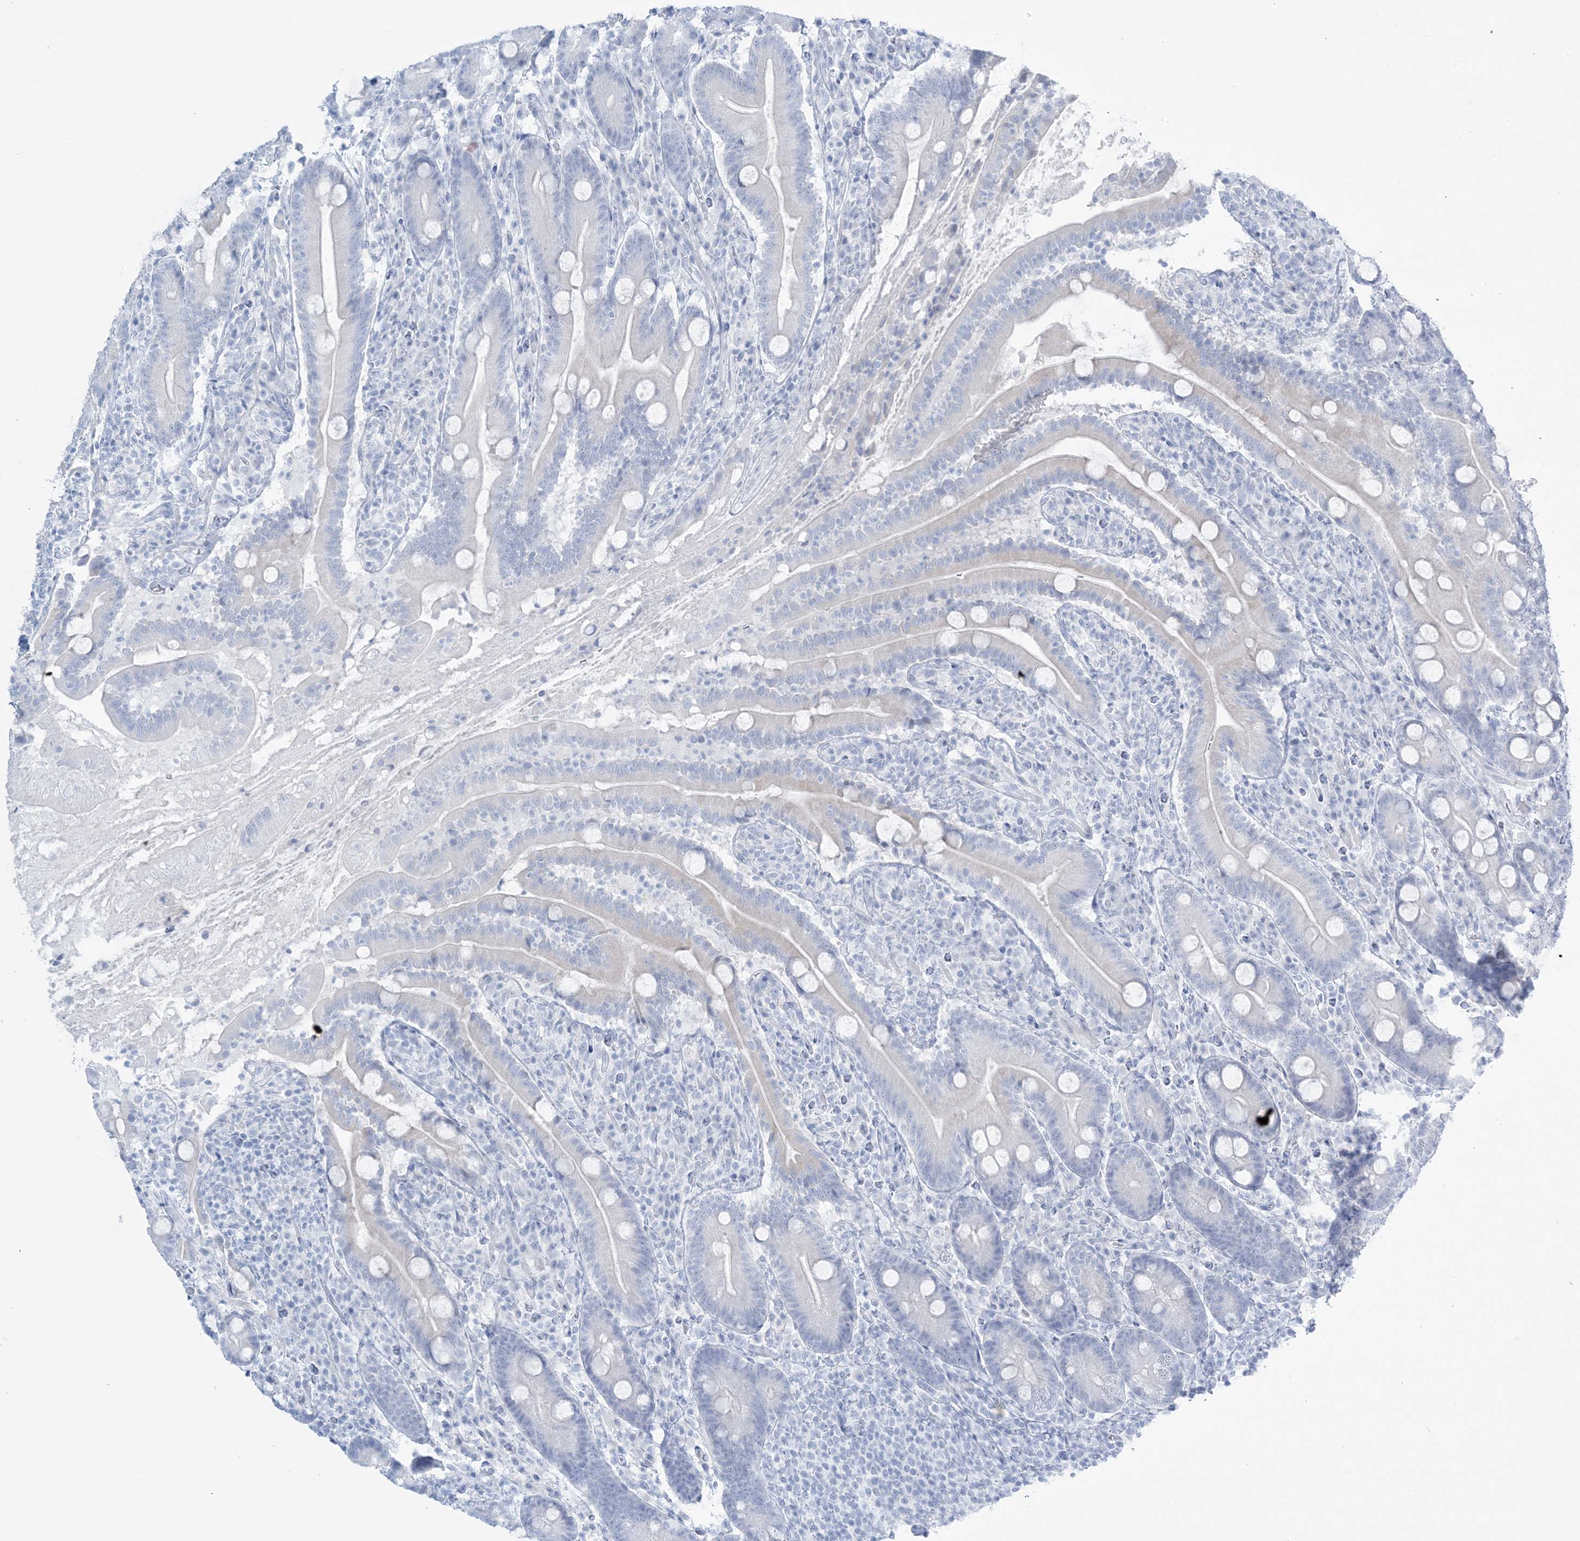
{"staining": {"intensity": "negative", "quantity": "none", "location": "none"}, "tissue": "duodenum", "cell_type": "Glandular cells", "image_type": "normal", "snomed": [{"axis": "morphology", "description": "Normal tissue, NOS"}, {"axis": "topography", "description": "Duodenum"}], "caption": "Immunohistochemical staining of normal duodenum displays no significant staining in glandular cells. Nuclei are stained in blue.", "gene": "AGXT", "patient": {"sex": "male", "age": 35}}